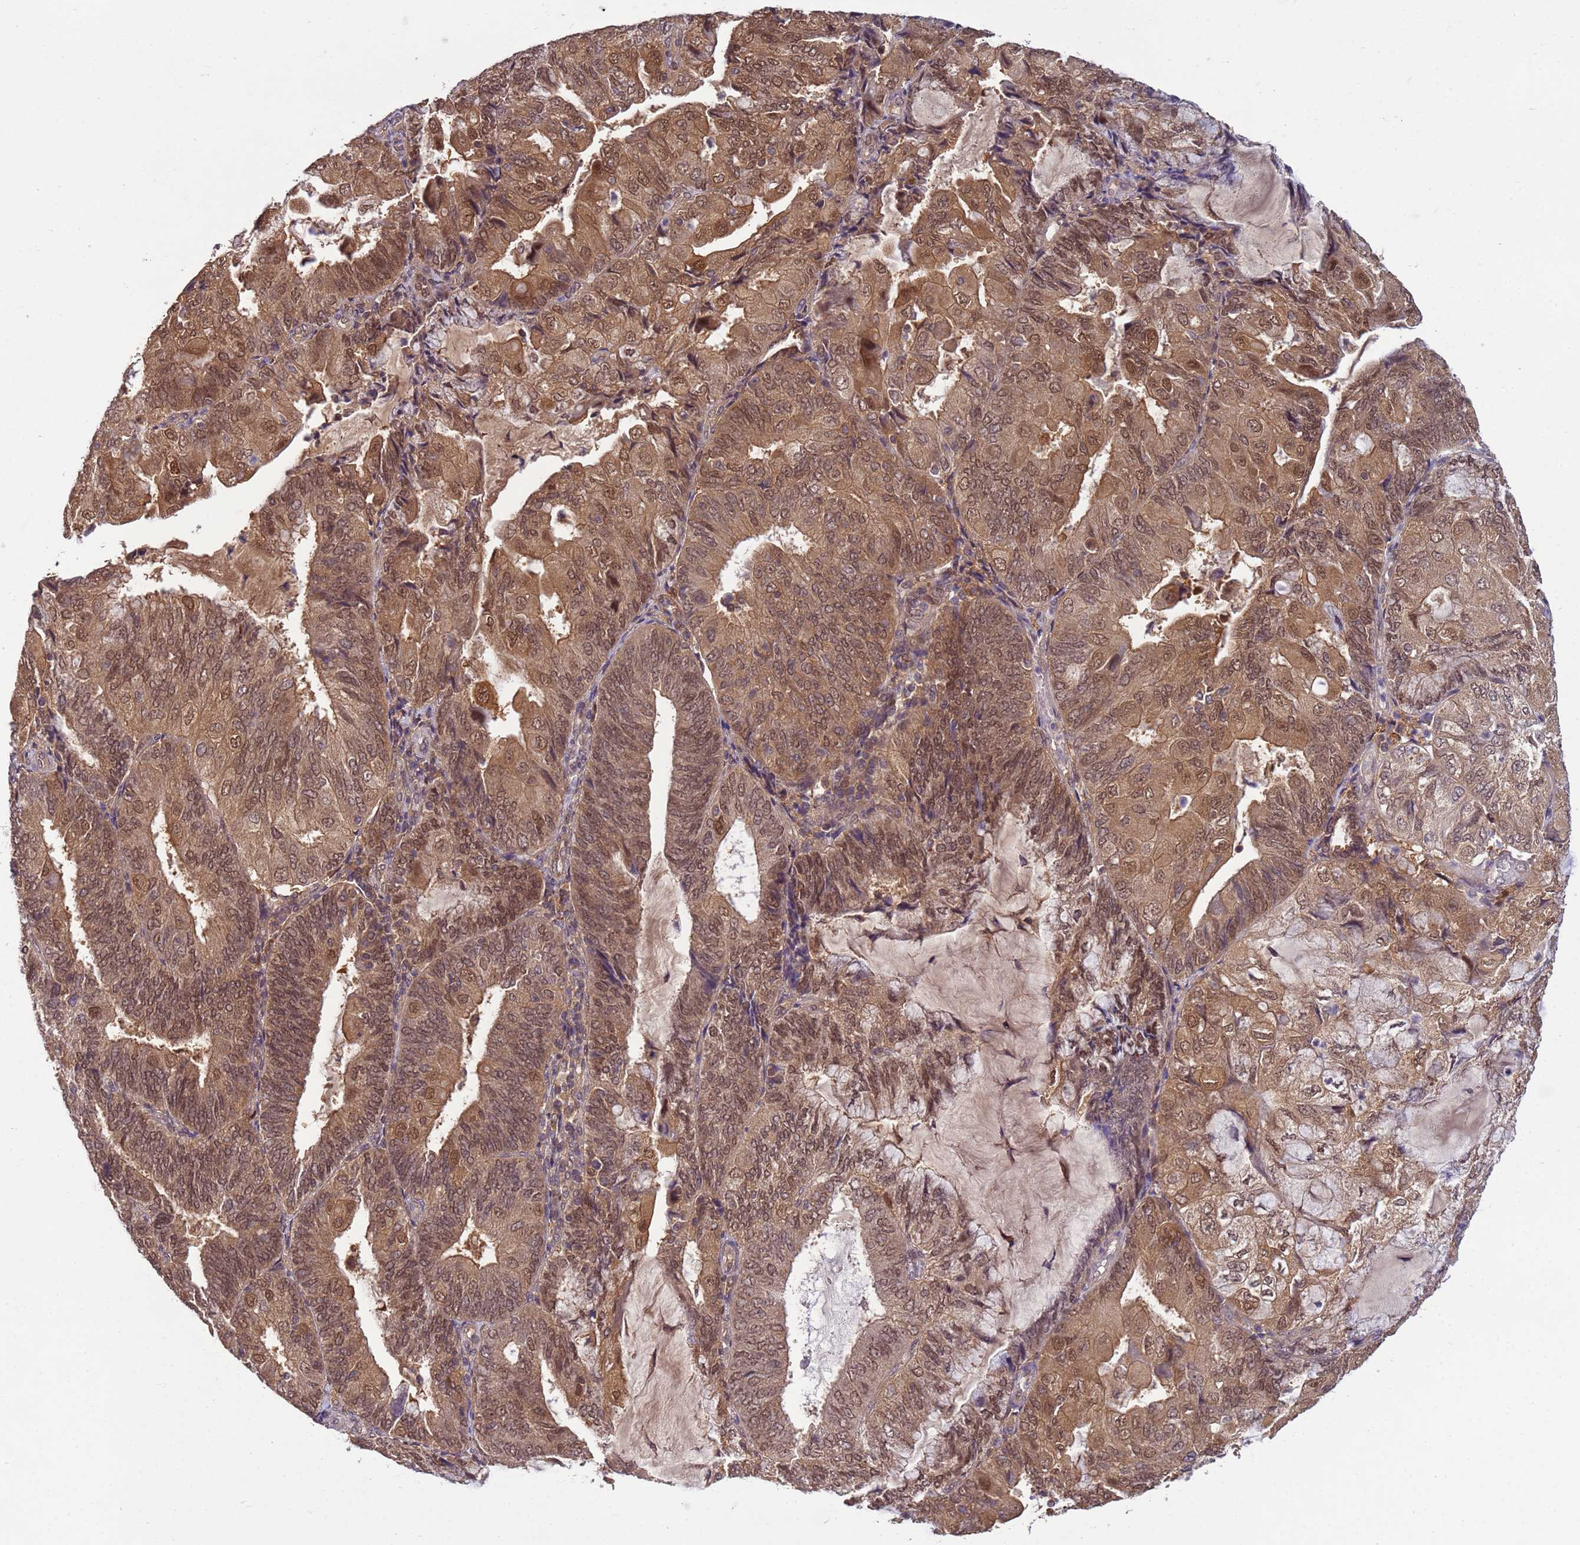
{"staining": {"intensity": "moderate", "quantity": ">75%", "location": "cytoplasmic/membranous,nuclear"}, "tissue": "endometrial cancer", "cell_type": "Tumor cells", "image_type": "cancer", "snomed": [{"axis": "morphology", "description": "Adenocarcinoma, NOS"}, {"axis": "topography", "description": "Endometrium"}], "caption": "Approximately >75% of tumor cells in endometrial cancer (adenocarcinoma) display moderate cytoplasmic/membranous and nuclear protein staining as visualized by brown immunohistochemical staining.", "gene": "NPEPPS", "patient": {"sex": "female", "age": 81}}